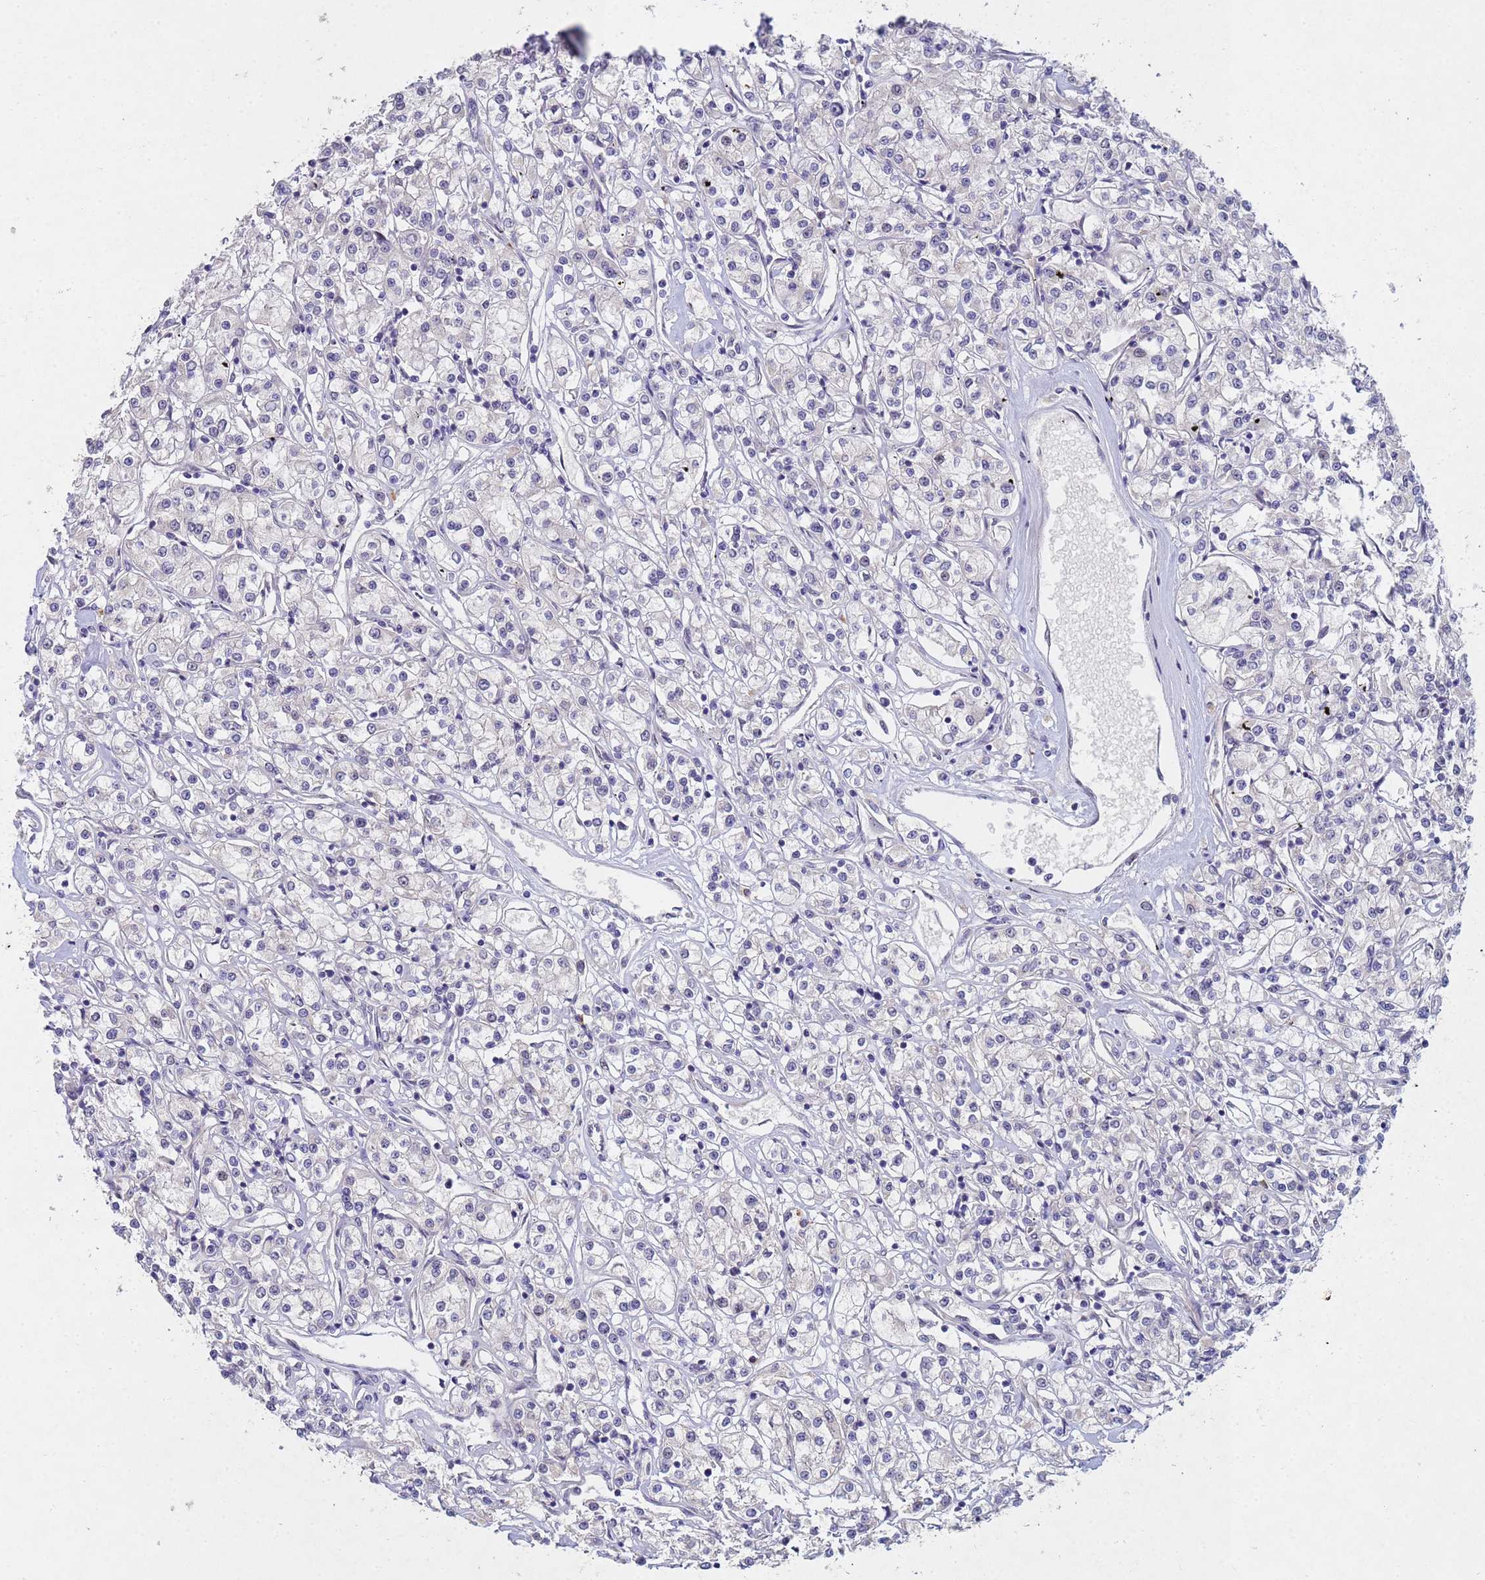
{"staining": {"intensity": "negative", "quantity": "none", "location": "none"}, "tissue": "renal cancer", "cell_type": "Tumor cells", "image_type": "cancer", "snomed": [{"axis": "morphology", "description": "Adenocarcinoma, NOS"}, {"axis": "topography", "description": "Kidney"}], "caption": "Histopathology image shows no significant protein positivity in tumor cells of renal adenocarcinoma.", "gene": "TNPO2", "patient": {"sex": "female", "age": 59}}